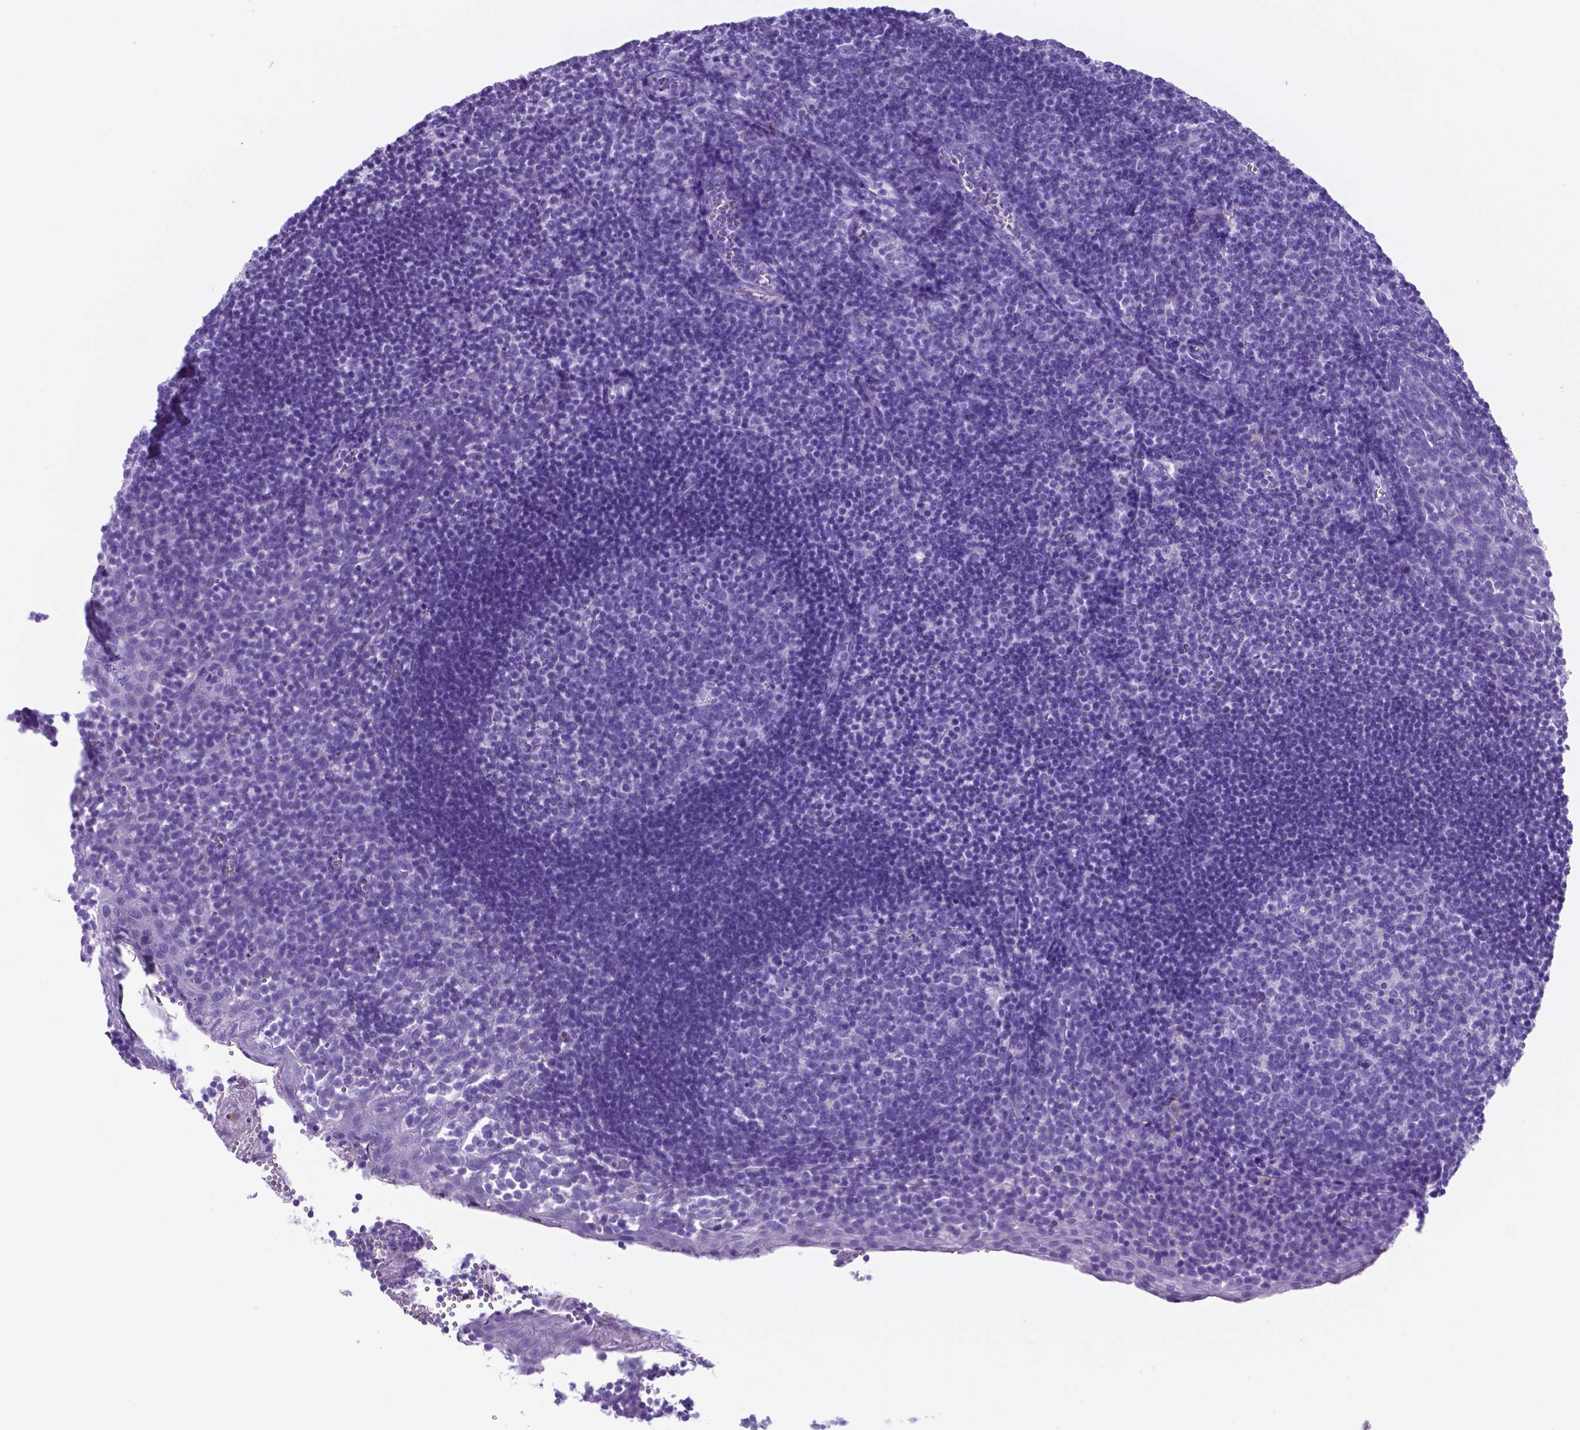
{"staining": {"intensity": "negative", "quantity": "none", "location": "none"}, "tissue": "lymph node", "cell_type": "Germinal center cells", "image_type": "normal", "snomed": [{"axis": "morphology", "description": "Normal tissue, NOS"}, {"axis": "topography", "description": "Lymph node"}], "caption": "Germinal center cells are negative for brown protein staining in unremarkable lymph node.", "gene": "DNAAF8", "patient": {"sex": "female", "age": 21}}